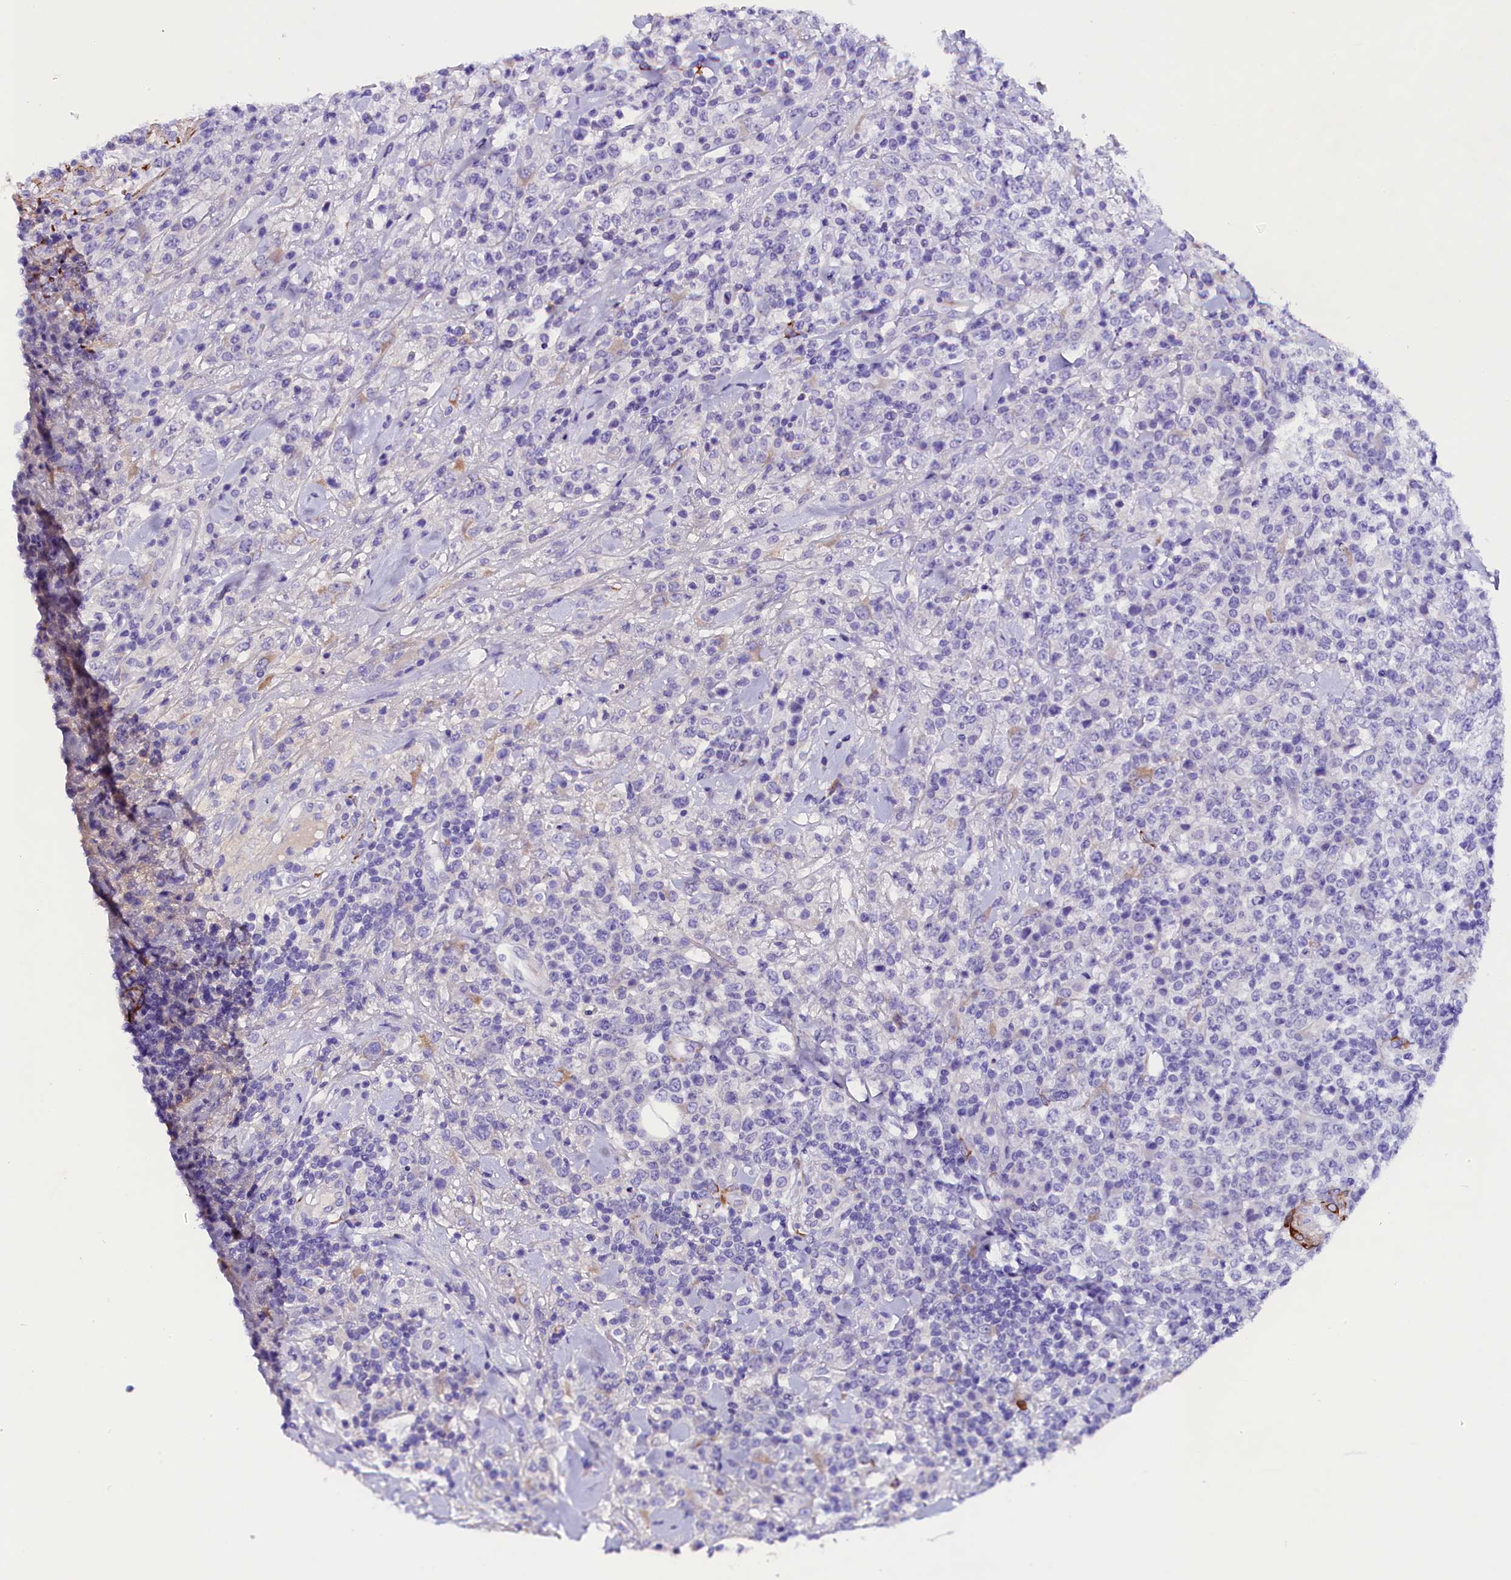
{"staining": {"intensity": "negative", "quantity": "none", "location": "none"}, "tissue": "lymphoma", "cell_type": "Tumor cells", "image_type": "cancer", "snomed": [{"axis": "morphology", "description": "Malignant lymphoma, non-Hodgkin's type, High grade"}, {"axis": "topography", "description": "Colon"}], "caption": "IHC photomicrograph of neoplastic tissue: human malignant lymphoma, non-Hodgkin's type (high-grade) stained with DAB demonstrates no significant protein positivity in tumor cells. (Stains: DAB (3,3'-diaminobenzidine) IHC with hematoxylin counter stain, Microscopy: brightfield microscopy at high magnification).", "gene": "SOD3", "patient": {"sex": "female", "age": 53}}